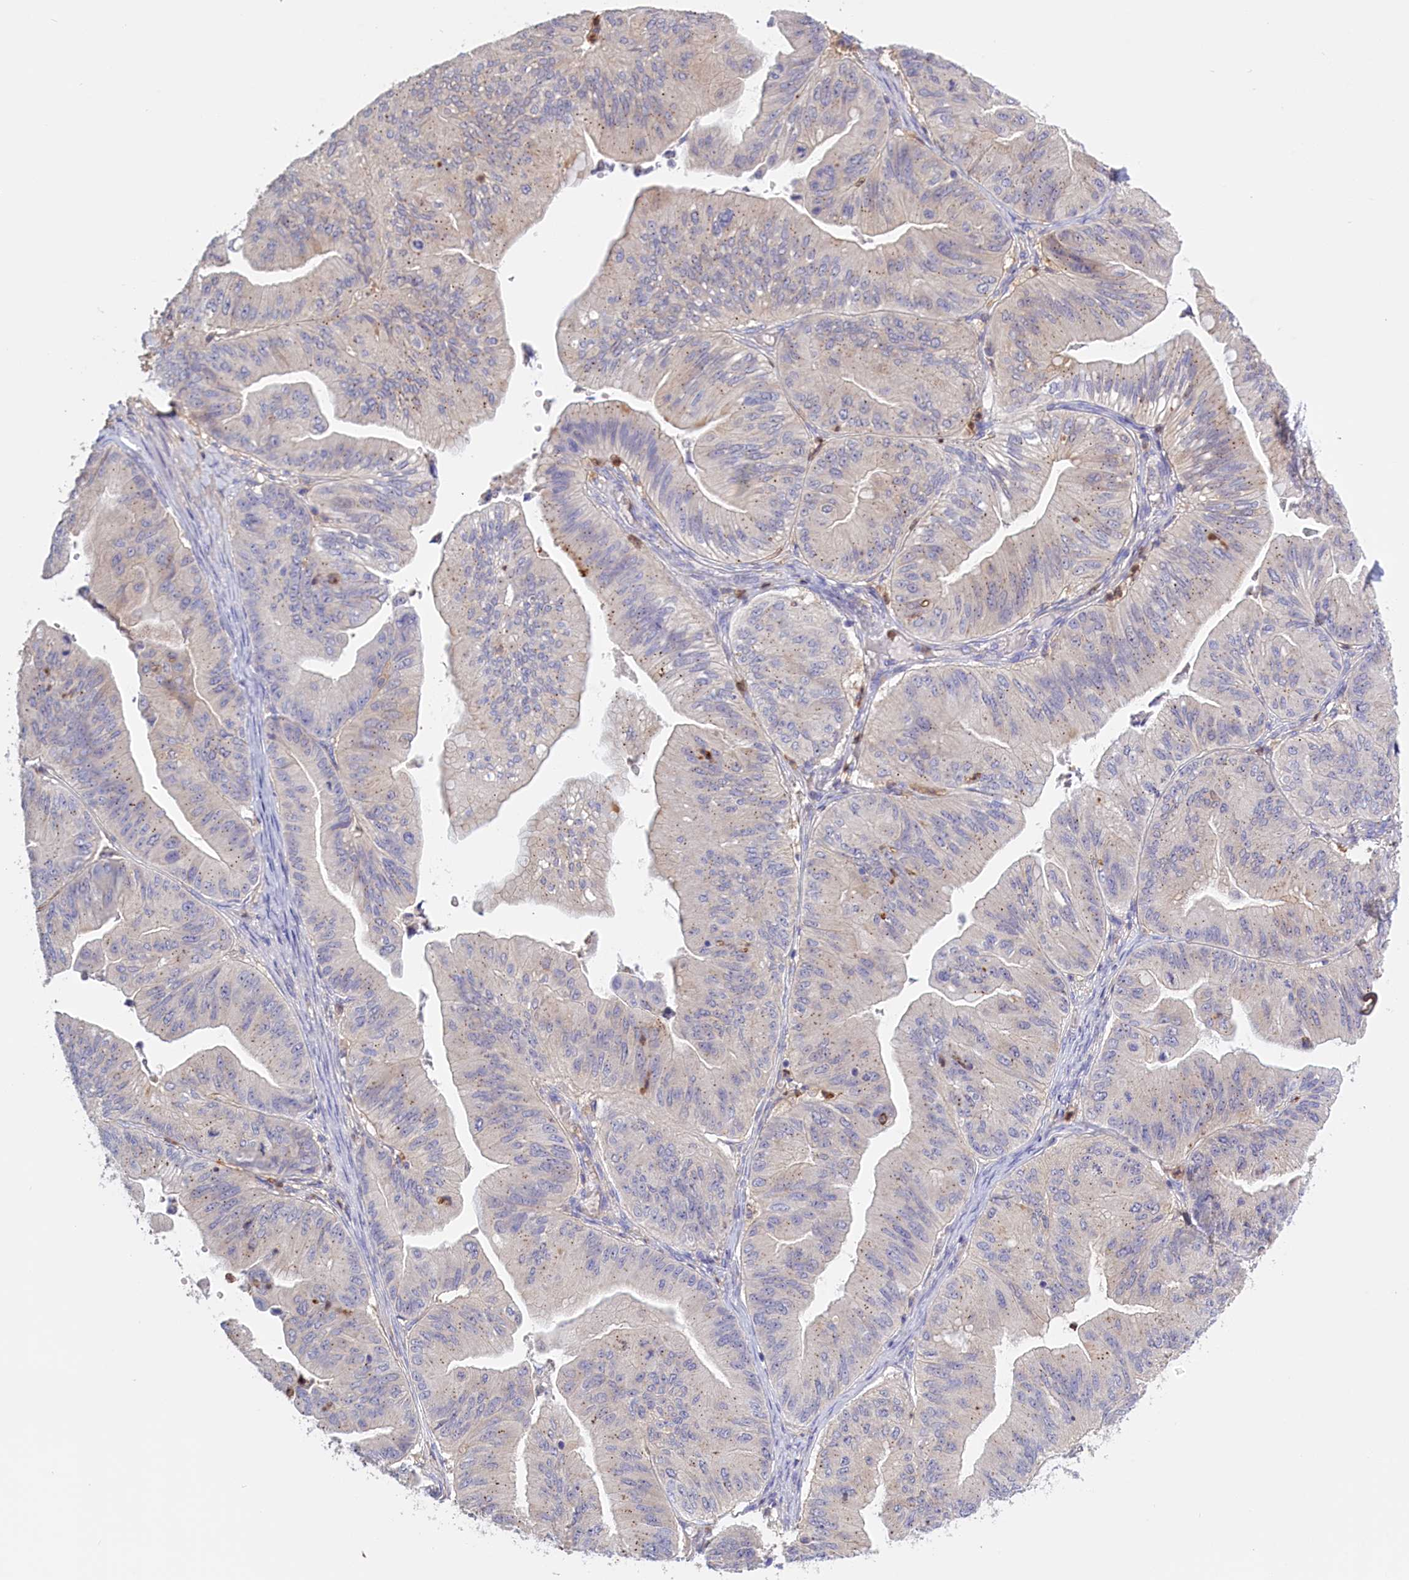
{"staining": {"intensity": "weak", "quantity": "<25%", "location": "cytoplasmic/membranous"}, "tissue": "ovarian cancer", "cell_type": "Tumor cells", "image_type": "cancer", "snomed": [{"axis": "morphology", "description": "Cystadenocarcinoma, mucinous, NOS"}, {"axis": "topography", "description": "Ovary"}], "caption": "A high-resolution image shows immunohistochemistry (IHC) staining of ovarian mucinous cystadenocarcinoma, which exhibits no significant positivity in tumor cells.", "gene": "FAM149B1", "patient": {"sex": "female", "age": 61}}